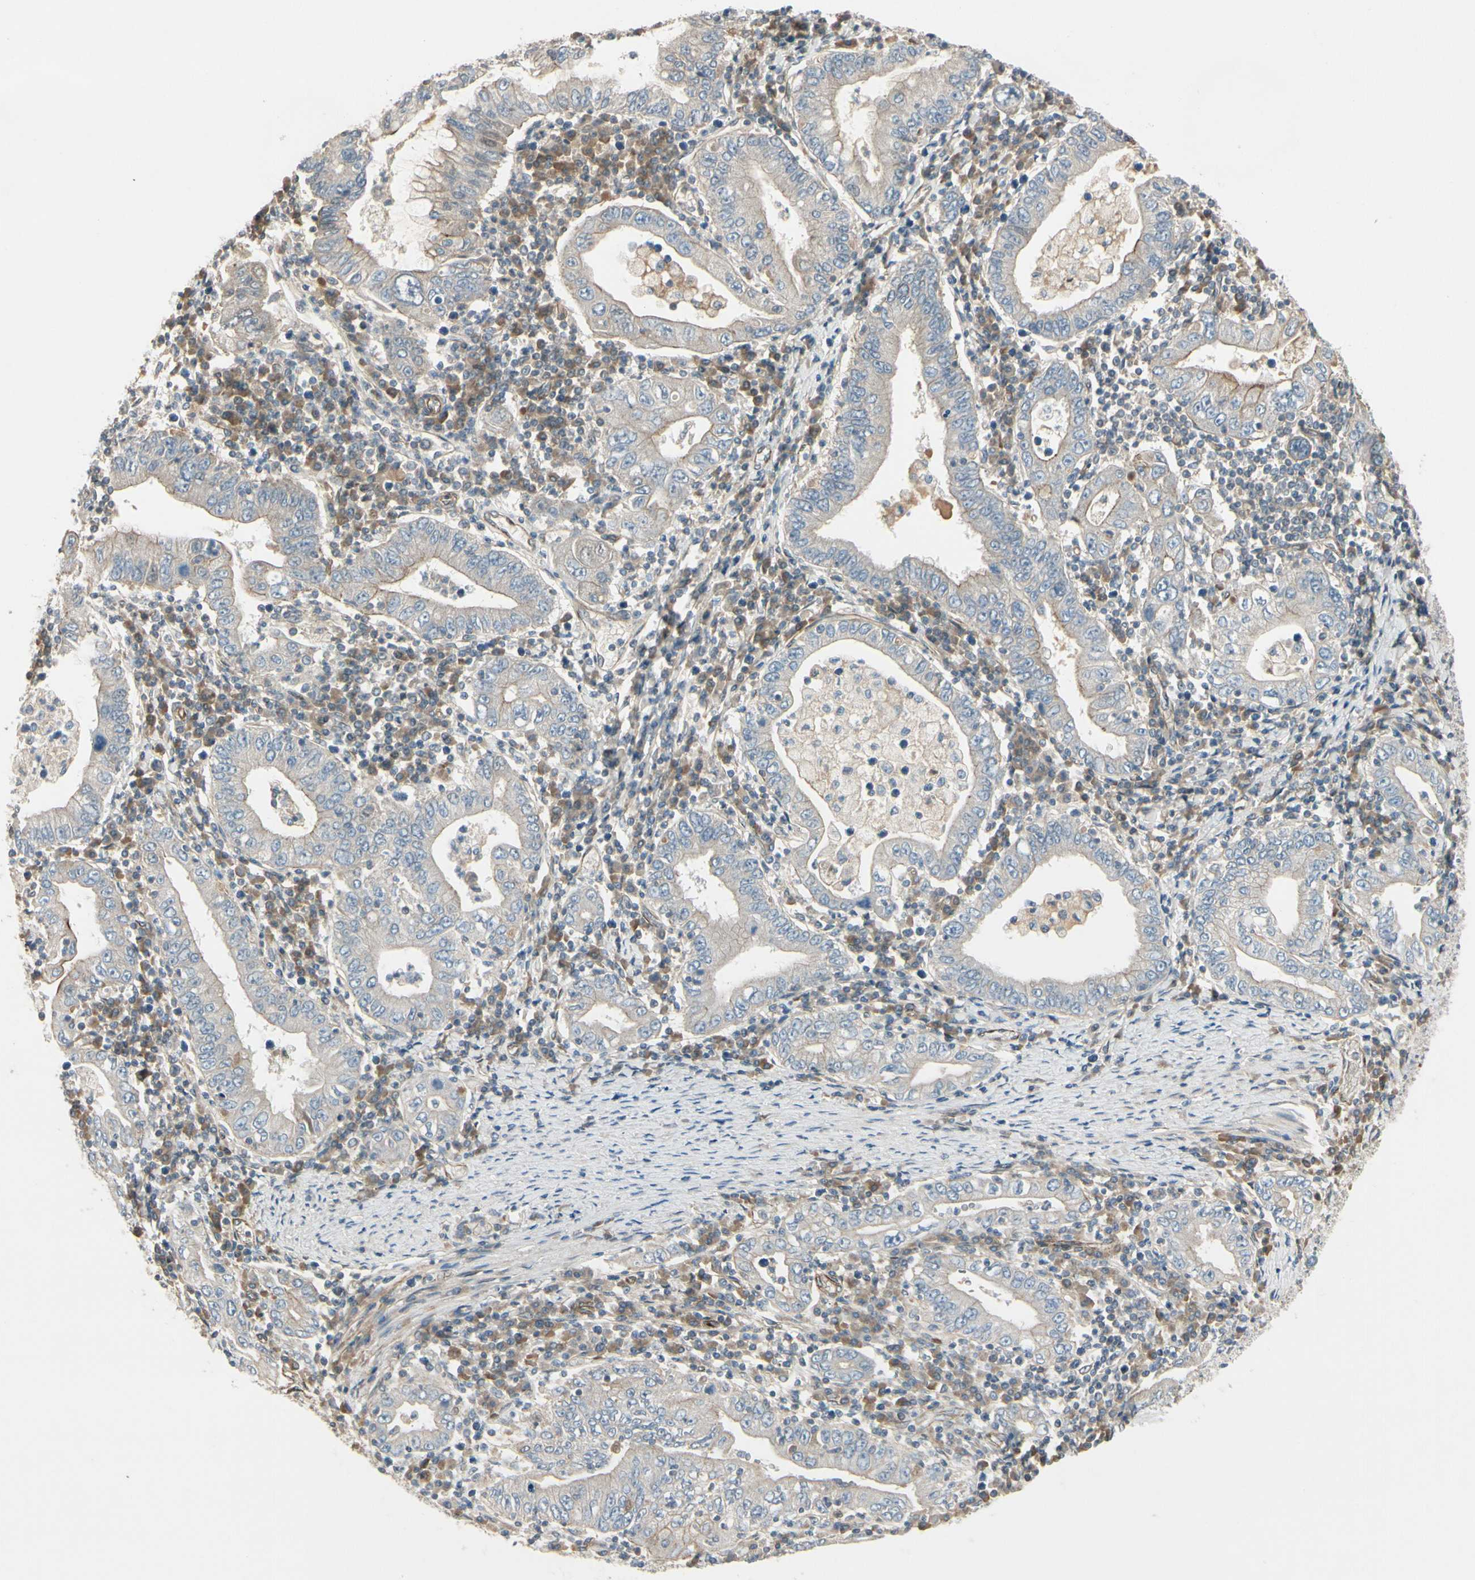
{"staining": {"intensity": "moderate", "quantity": "25%-75%", "location": "cytoplasmic/membranous"}, "tissue": "stomach cancer", "cell_type": "Tumor cells", "image_type": "cancer", "snomed": [{"axis": "morphology", "description": "Normal tissue, NOS"}, {"axis": "morphology", "description": "Adenocarcinoma, NOS"}, {"axis": "topography", "description": "Esophagus"}, {"axis": "topography", "description": "Stomach, upper"}, {"axis": "topography", "description": "Peripheral nerve tissue"}], "caption": "A photomicrograph of stomach cancer stained for a protein shows moderate cytoplasmic/membranous brown staining in tumor cells. (DAB (3,3'-diaminobenzidine) IHC, brown staining for protein, blue staining for nuclei).", "gene": "PPP3CB", "patient": {"sex": "male", "age": 62}}